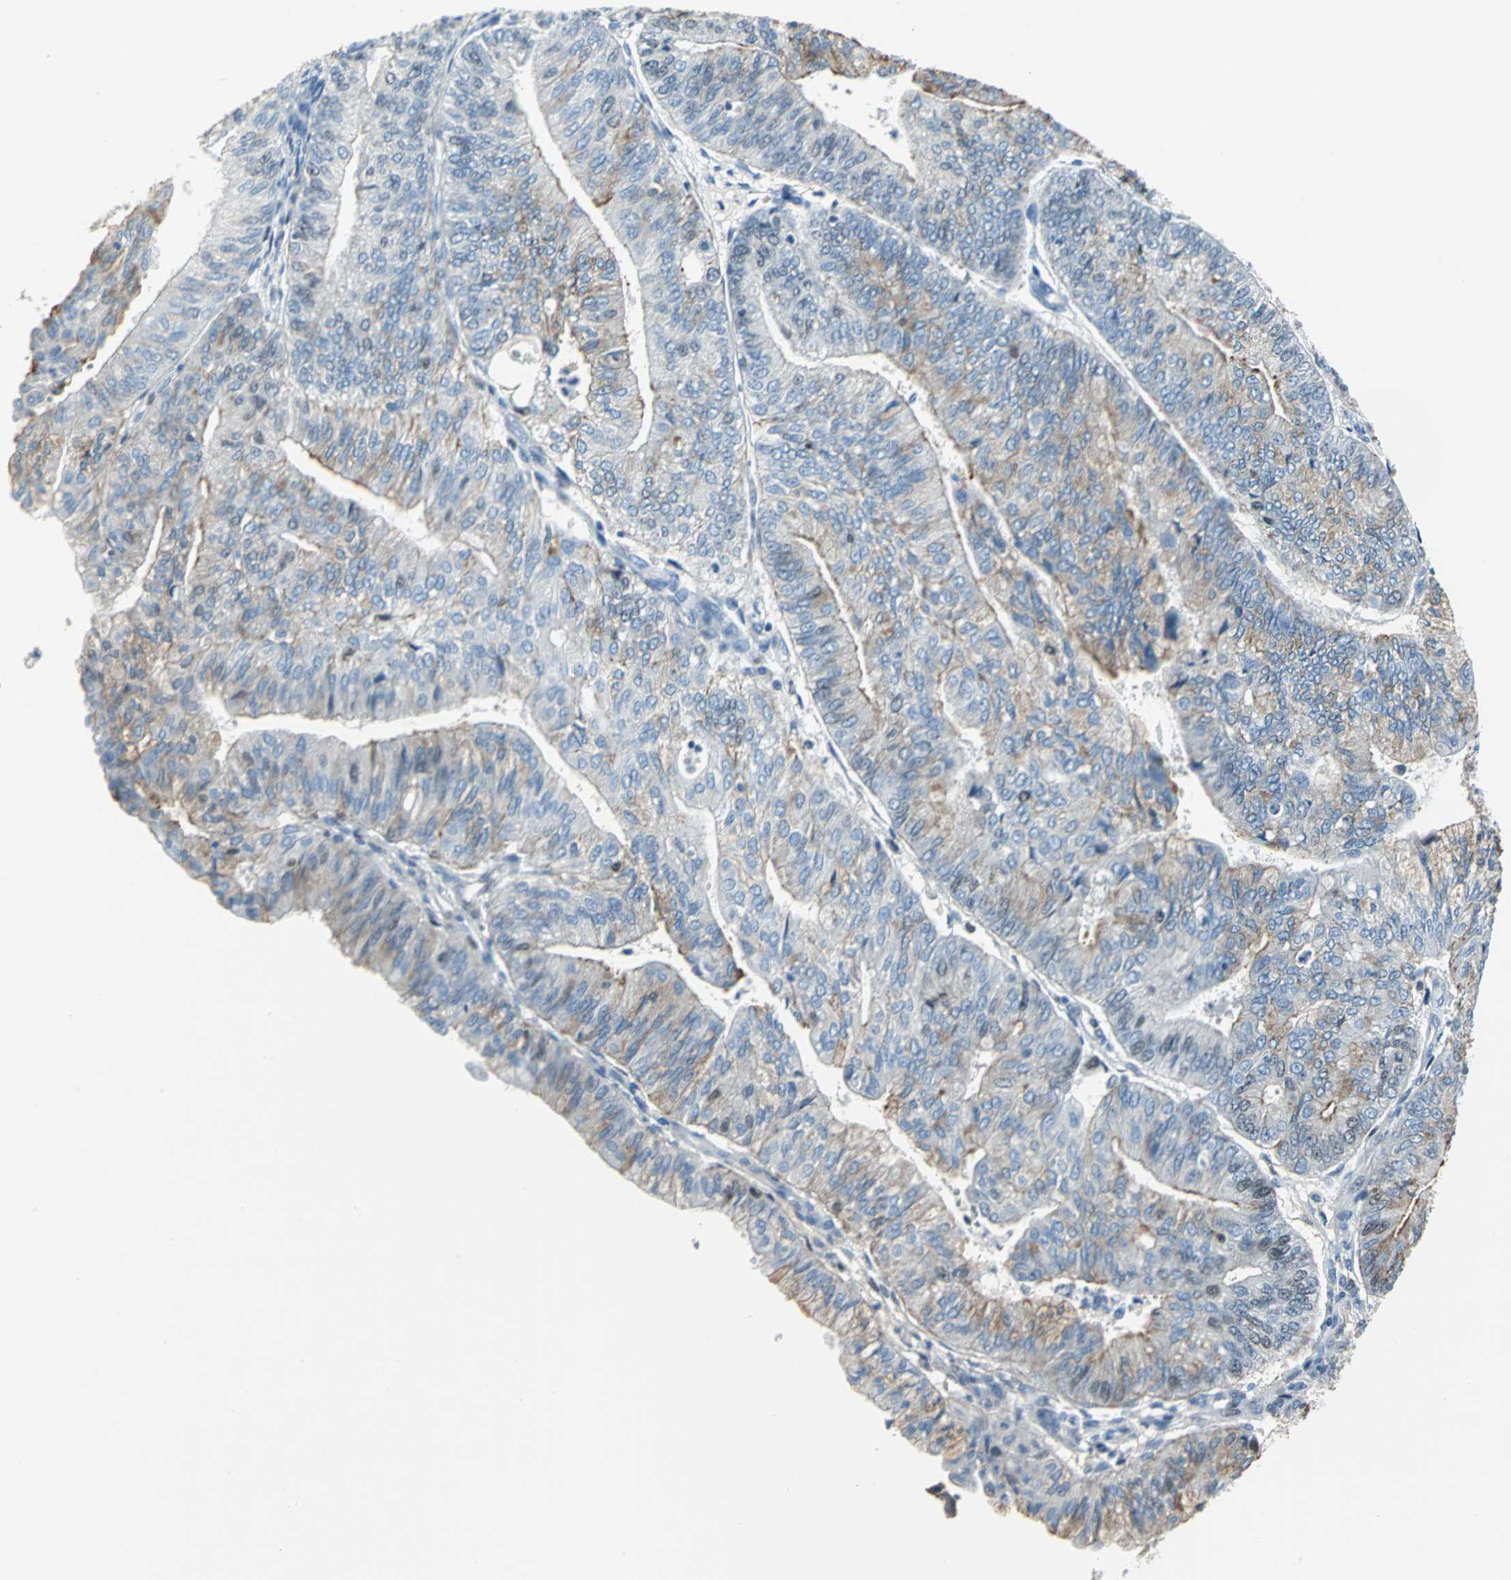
{"staining": {"intensity": "moderate", "quantity": "25%-75%", "location": "cytoplasmic/membranous,nuclear"}, "tissue": "endometrial cancer", "cell_type": "Tumor cells", "image_type": "cancer", "snomed": [{"axis": "morphology", "description": "Adenocarcinoma, NOS"}, {"axis": "topography", "description": "Endometrium"}], "caption": "DAB (3,3'-diaminobenzidine) immunohistochemical staining of human endometrial cancer demonstrates moderate cytoplasmic/membranous and nuclear protein staining in about 25%-75% of tumor cells. Immunohistochemistry stains the protein of interest in brown and the nuclei are stained blue.", "gene": "MCM4", "patient": {"sex": "female", "age": 59}}